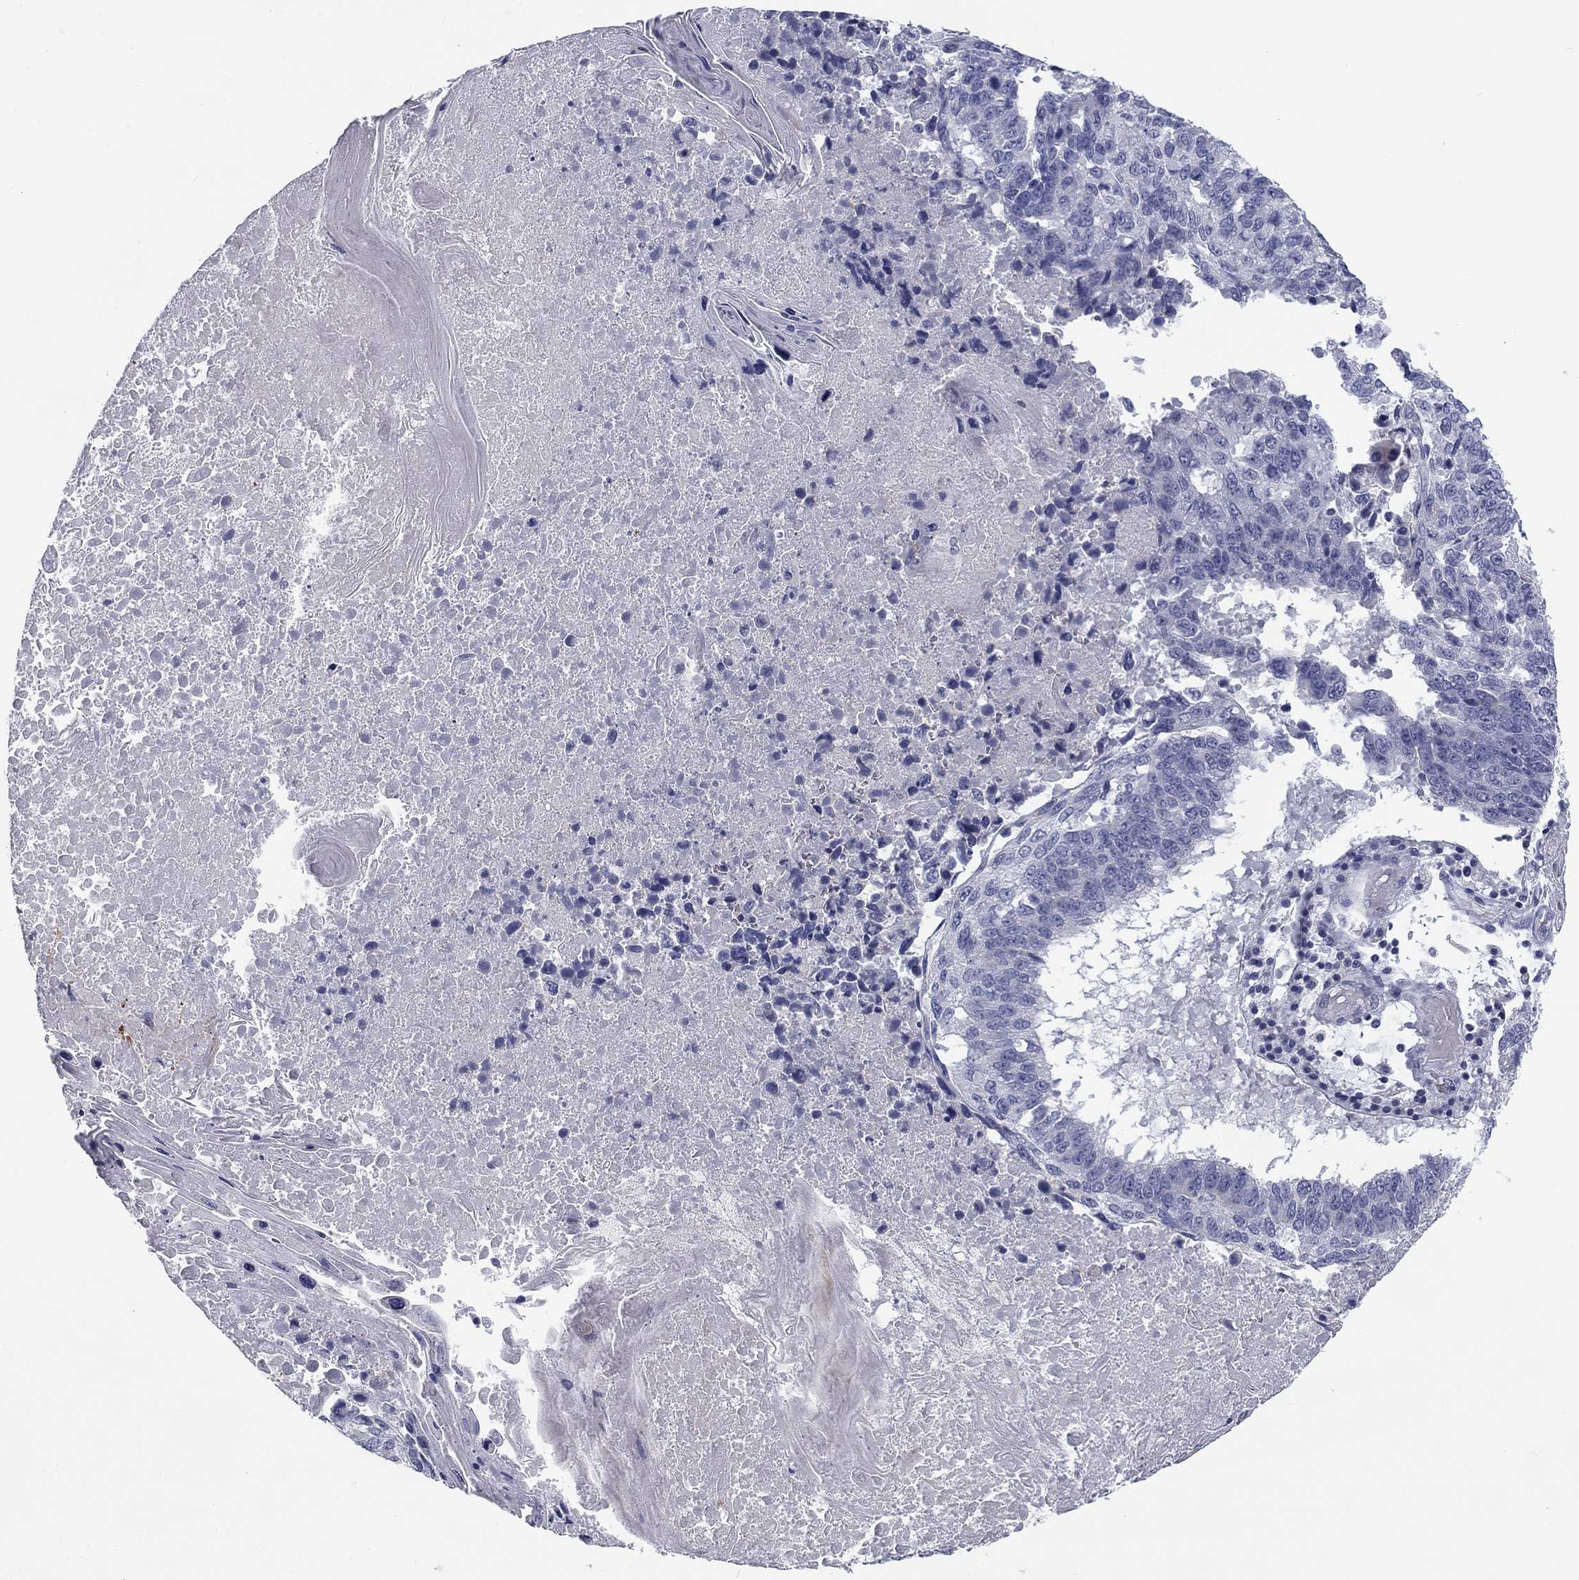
{"staining": {"intensity": "negative", "quantity": "none", "location": "none"}, "tissue": "lung cancer", "cell_type": "Tumor cells", "image_type": "cancer", "snomed": [{"axis": "morphology", "description": "Squamous cell carcinoma, NOS"}, {"axis": "topography", "description": "Lung"}], "caption": "Tumor cells show no significant expression in lung squamous cell carcinoma.", "gene": "CALB1", "patient": {"sex": "male", "age": 73}}